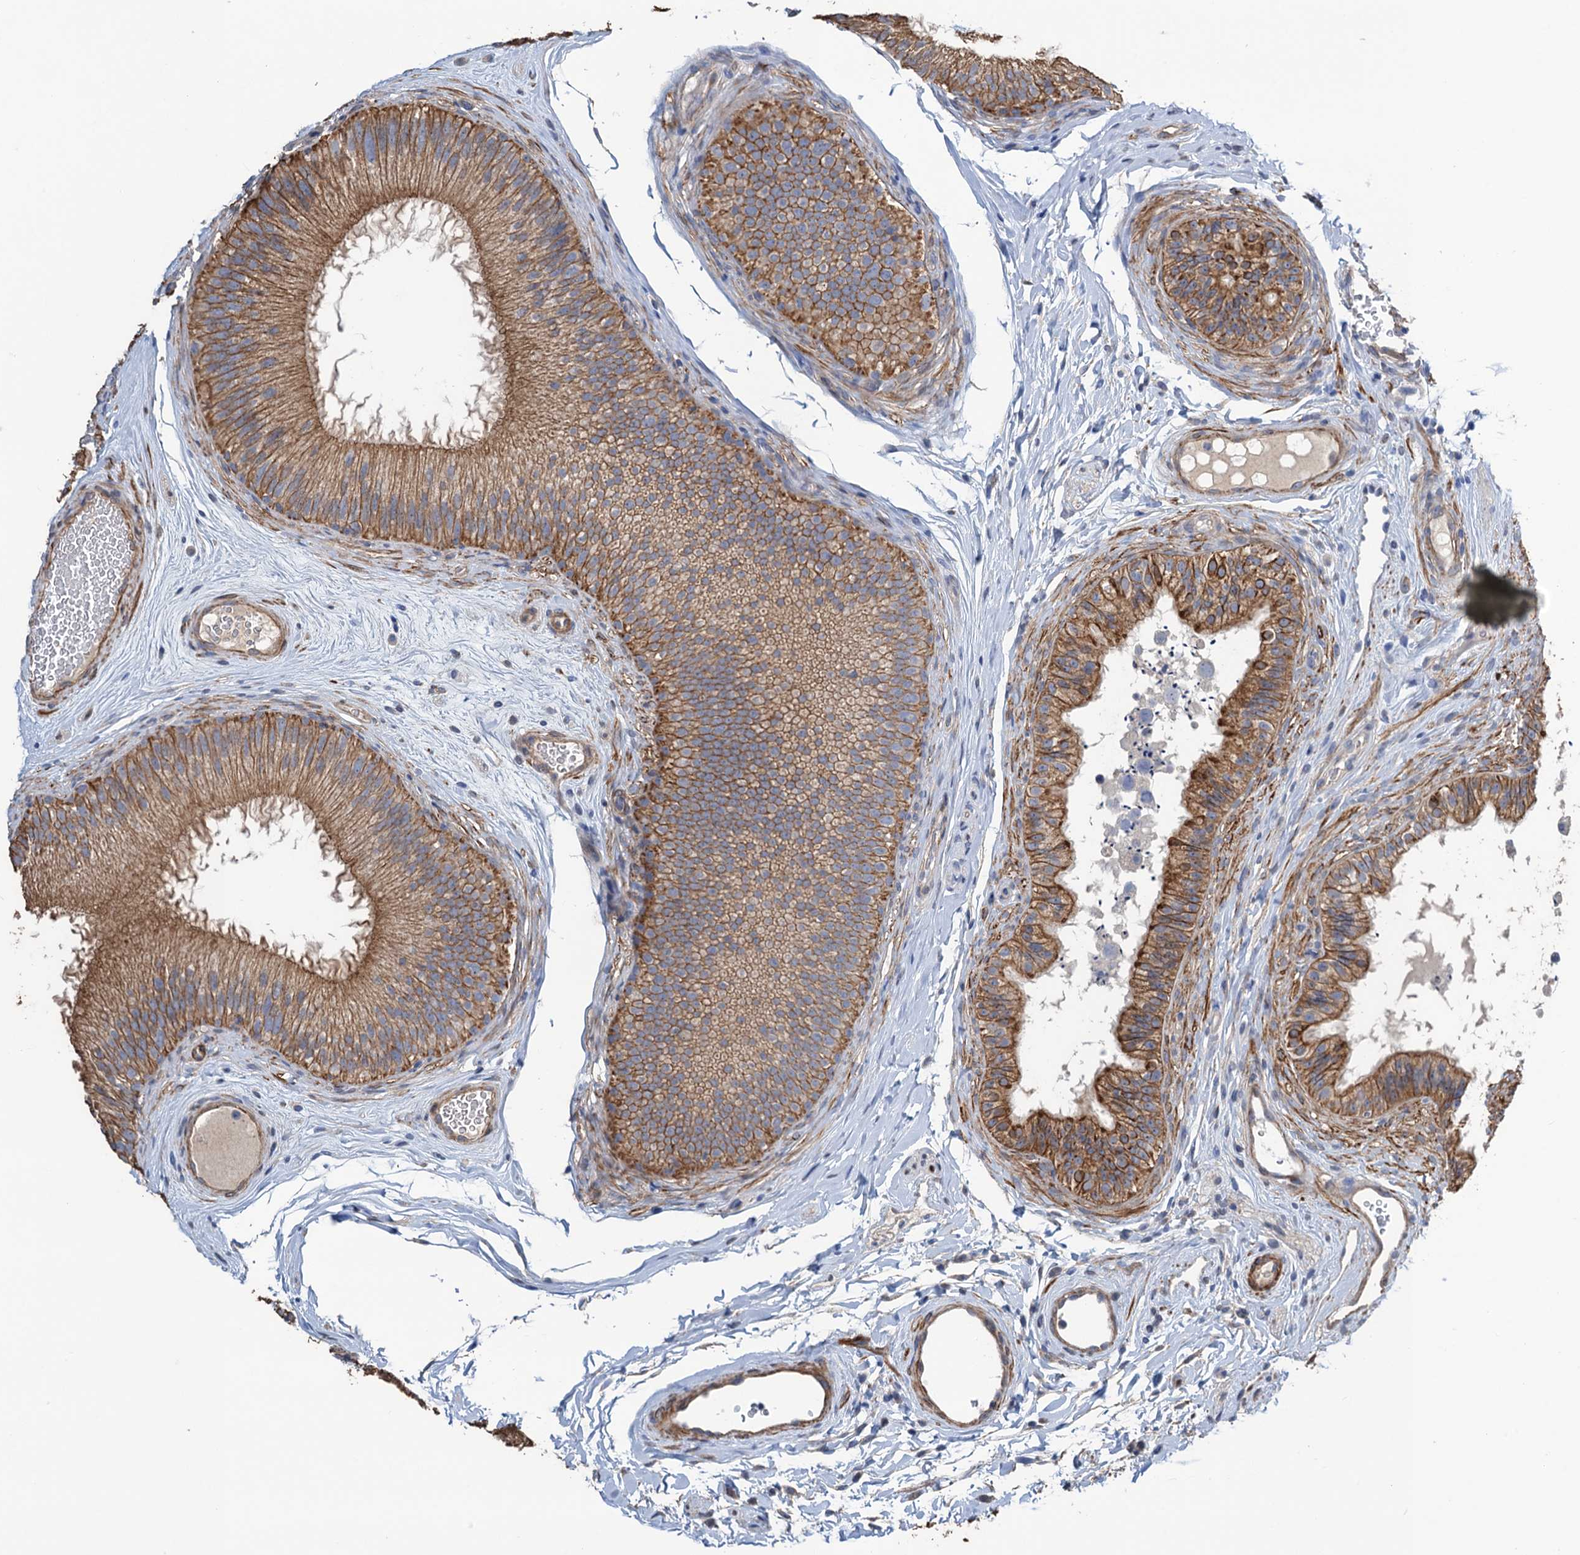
{"staining": {"intensity": "moderate", "quantity": ">75%", "location": "cytoplasmic/membranous"}, "tissue": "epididymis", "cell_type": "Glandular cells", "image_type": "normal", "snomed": [{"axis": "morphology", "description": "Normal tissue, NOS"}, {"axis": "topography", "description": "Epididymis"}], "caption": "About >75% of glandular cells in unremarkable epididymis display moderate cytoplasmic/membranous protein staining as visualized by brown immunohistochemical staining.", "gene": "SMCO3", "patient": {"sex": "male", "age": 45}}